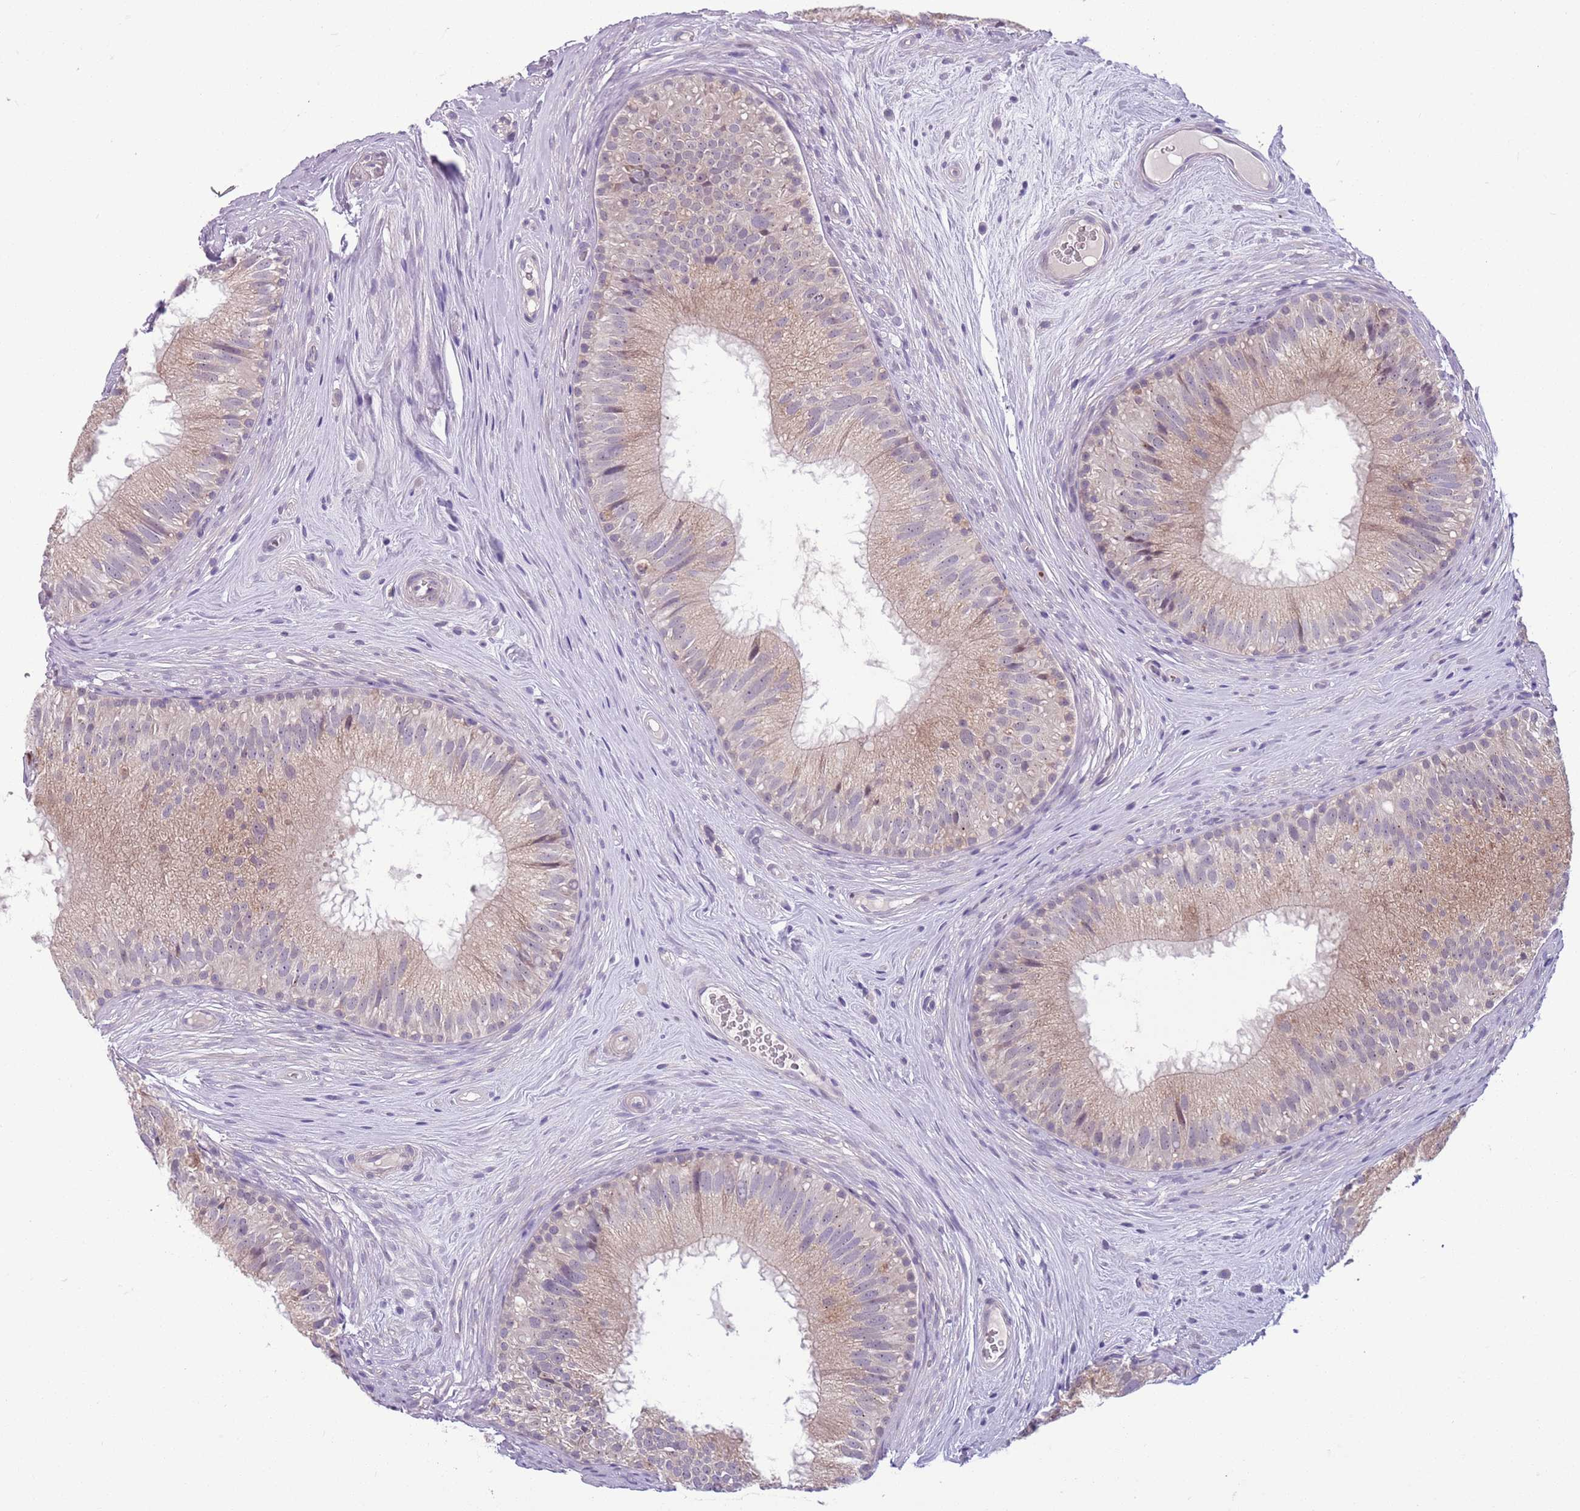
{"staining": {"intensity": "weak", "quantity": ">75%", "location": "cytoplasmic/membranous"}, "tissue": "epididymis", "cell_type": "Glandular cells", "image_type": "normal", "snomed": [{"axis": "morphology", "description": "Normal tissue, NOS"}, {"axis": "topography", "description": "Epididymis"}], "caption": "Immunohistochemistry histopathology image of benign human epididymis stained for a protein (brown), which reveals low levels of weak cytoplasmic/membranous staining in approximately >75% of glandular cells.", "gene": "ADCY7", "patient": {"sex": "male", "age": 34}}